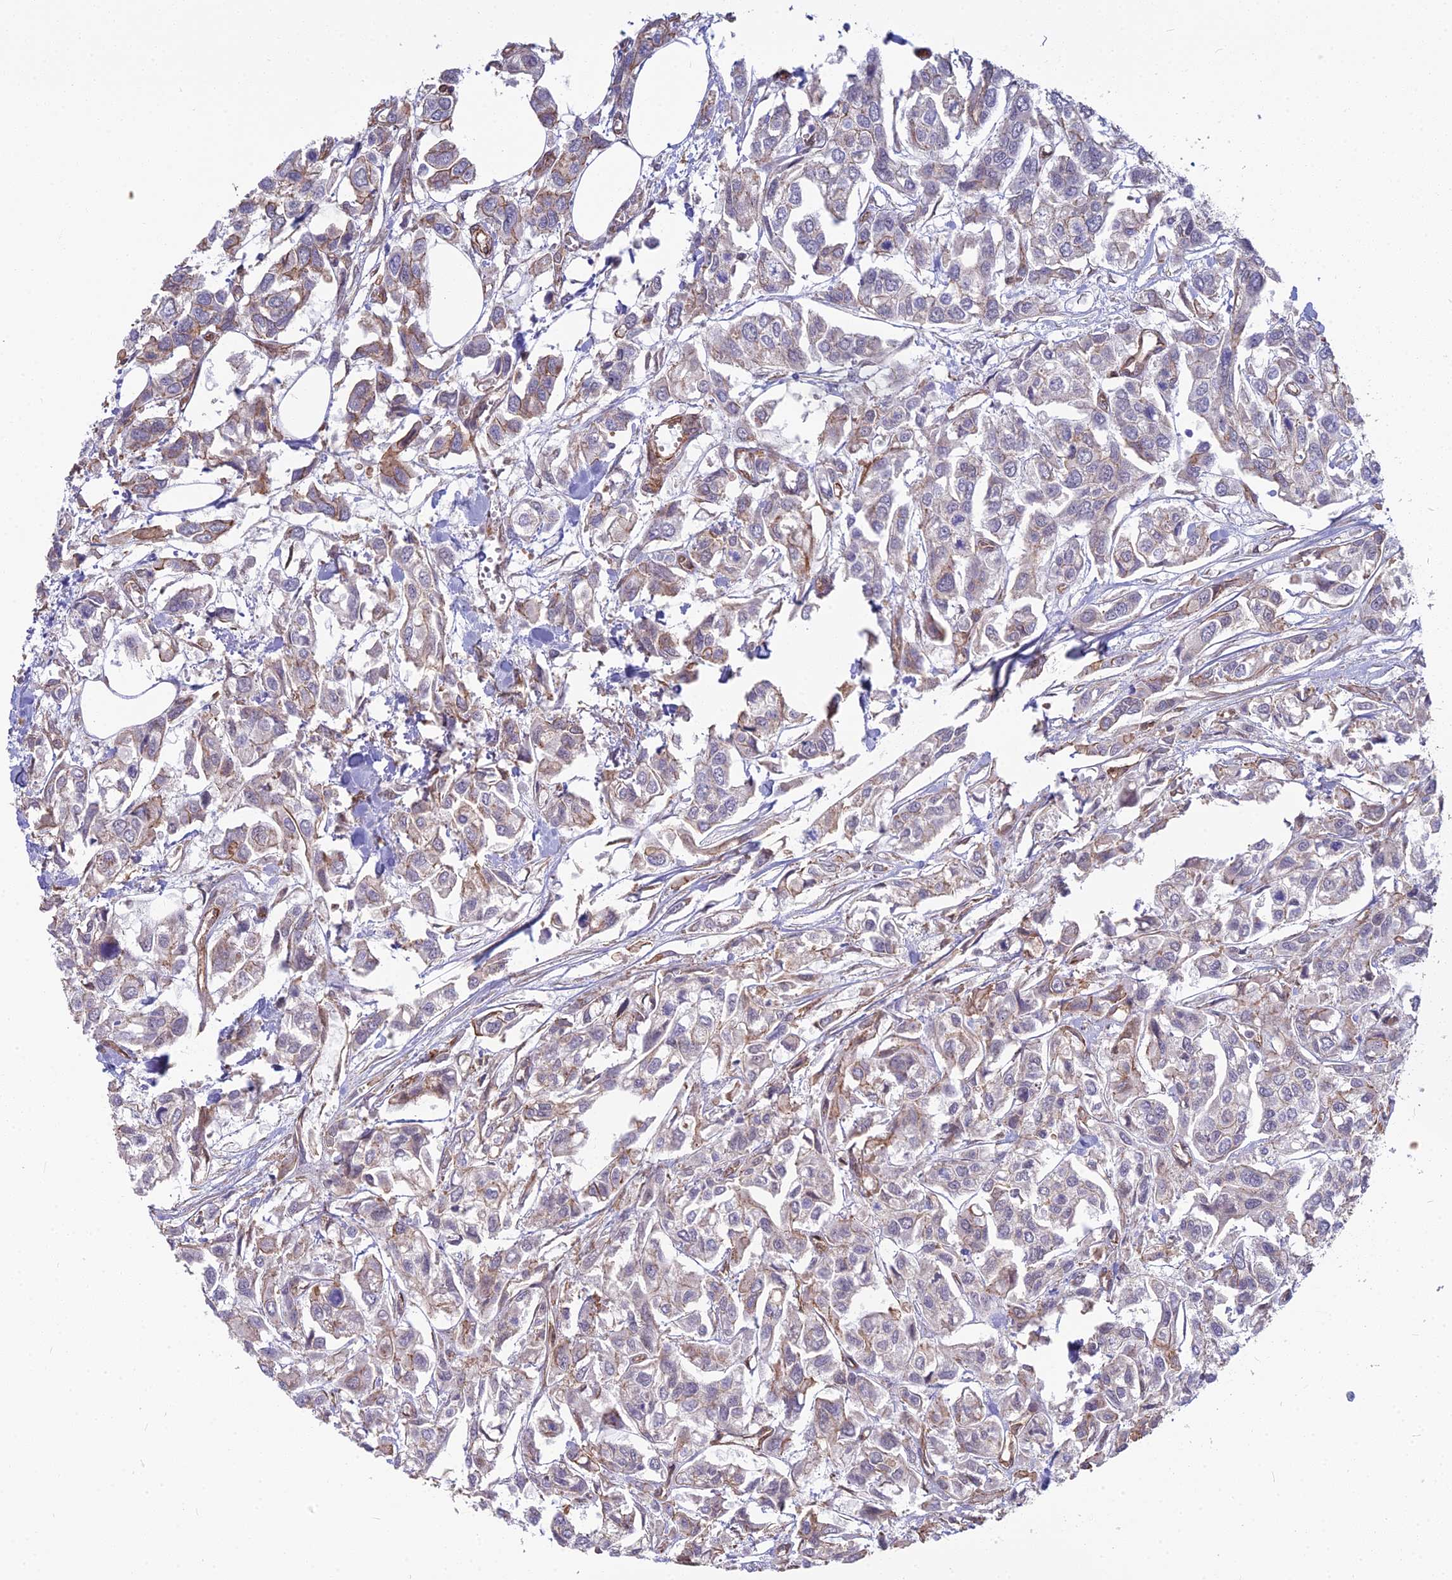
{"staining": {"intensity": "moderate", "quantity": "<25%", "location": "cytoplasmic/membranous"}, "tissue": "urothelial cancer", "cell_type": "Tumor cells", "image_type": "cancer", "snomed": [{"axis": "morphology", "description": "Urothelial carcinoma, High grade"}, {"axis": "topography", "description": "Urinary bladder"}], "caption": "Urothelial cancer stained with a protein marker reveals moderate staining in tumor cells.", "gene": "YJU2", "patient": {"sex": "male", "age": 67}}